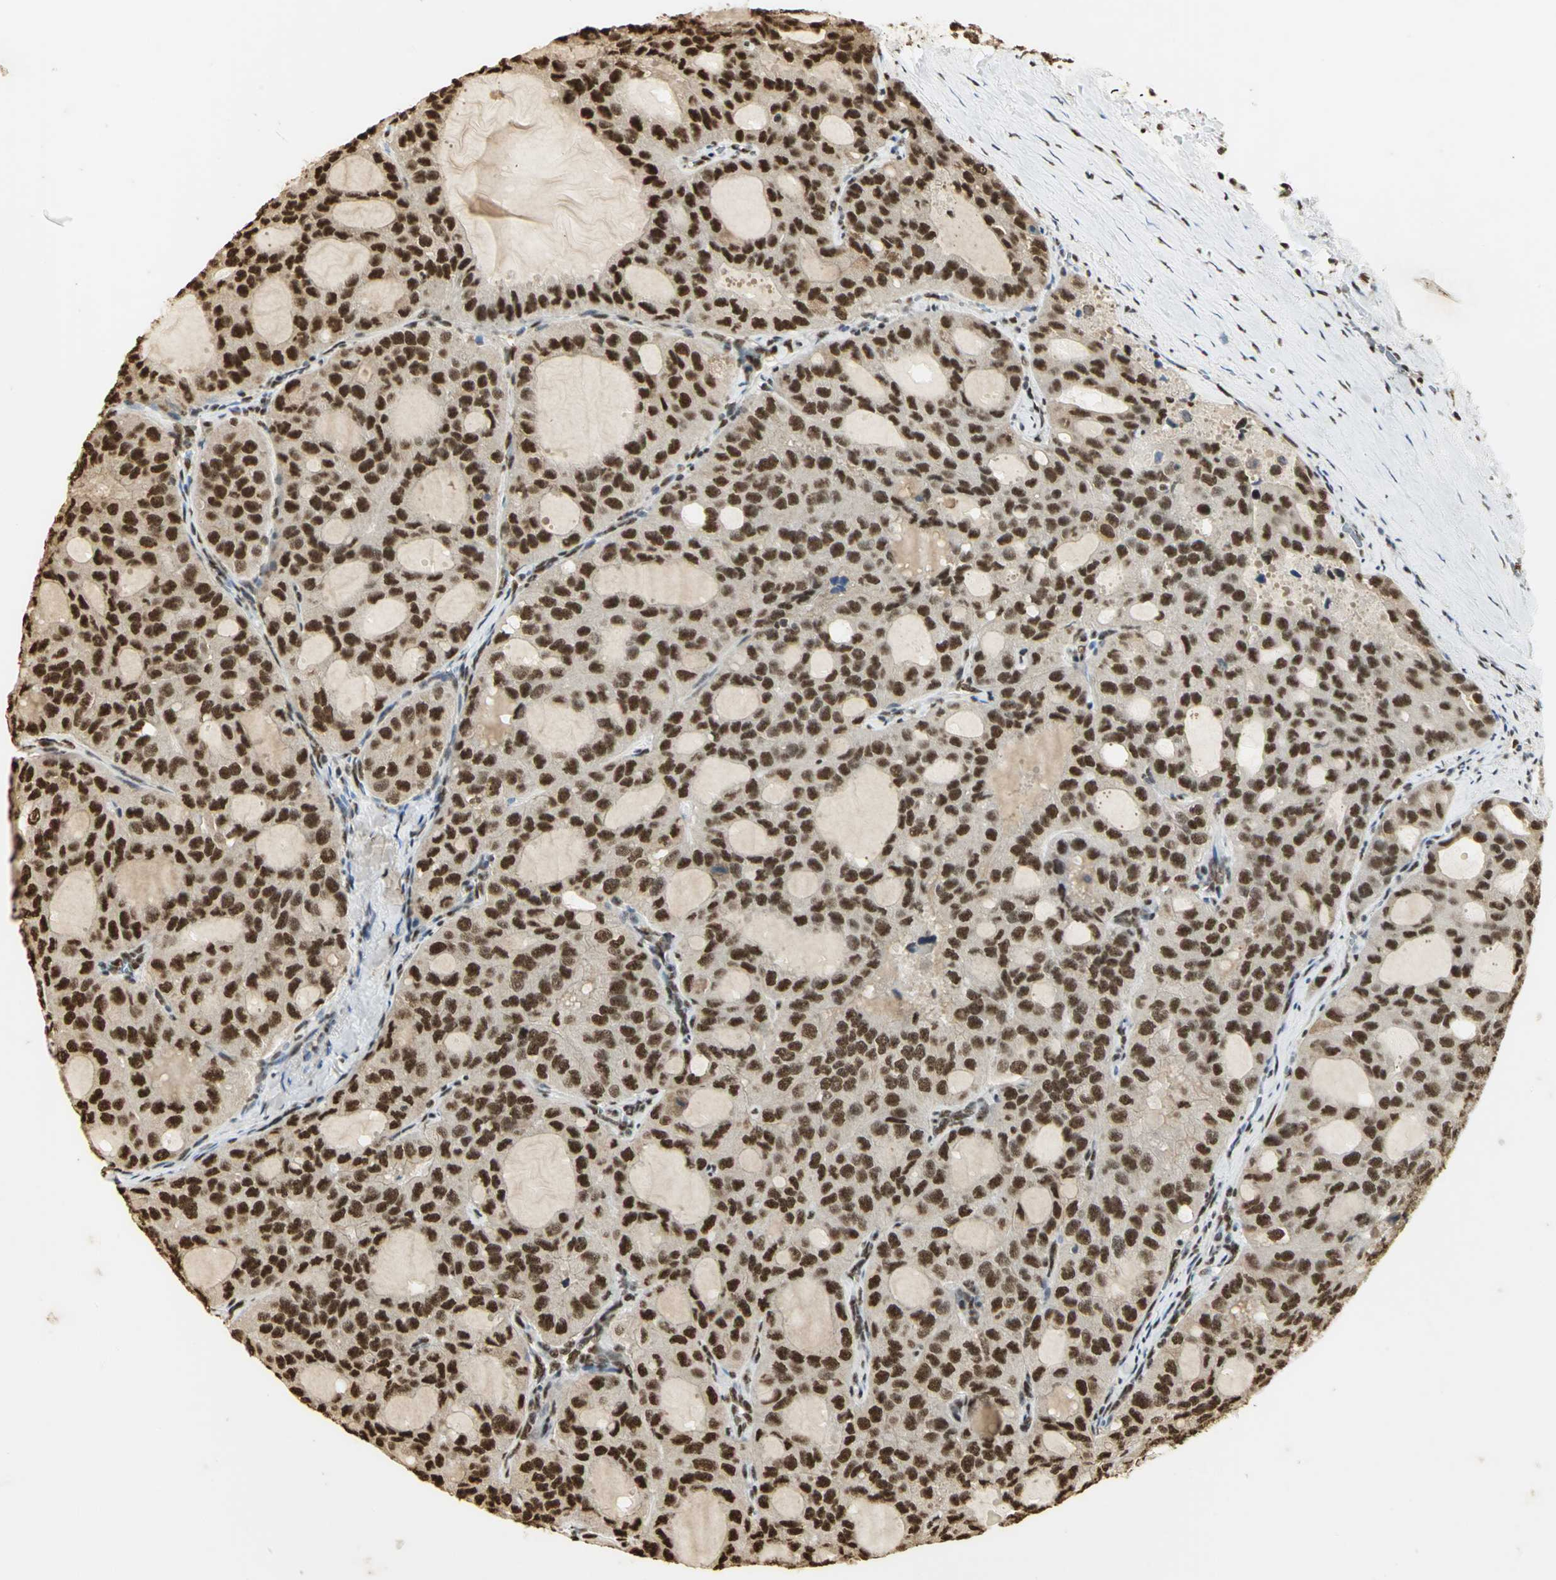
{"staining": {"intensity": "strong", "quantity": ">75%", "location": "nuclear"}, "tissue": "thyroid cancer", "cell_type": "Tumor cells", "image_type": "cancer", "snomed": [{"axis": "morphology", "description": "Follicular adenoma carcinoma, NOS"}, {"axis": "topography", "description": "Thyroid gland"}], "caption": "There is high levels of strong nuclear expression in tumor cells of thyroid cancer (follicular adenoma carcinoma), as demonstrated by immunohistochemical staining (brown color).", "gene": "SET", "patient": {"sex": "male", "age": 75}}